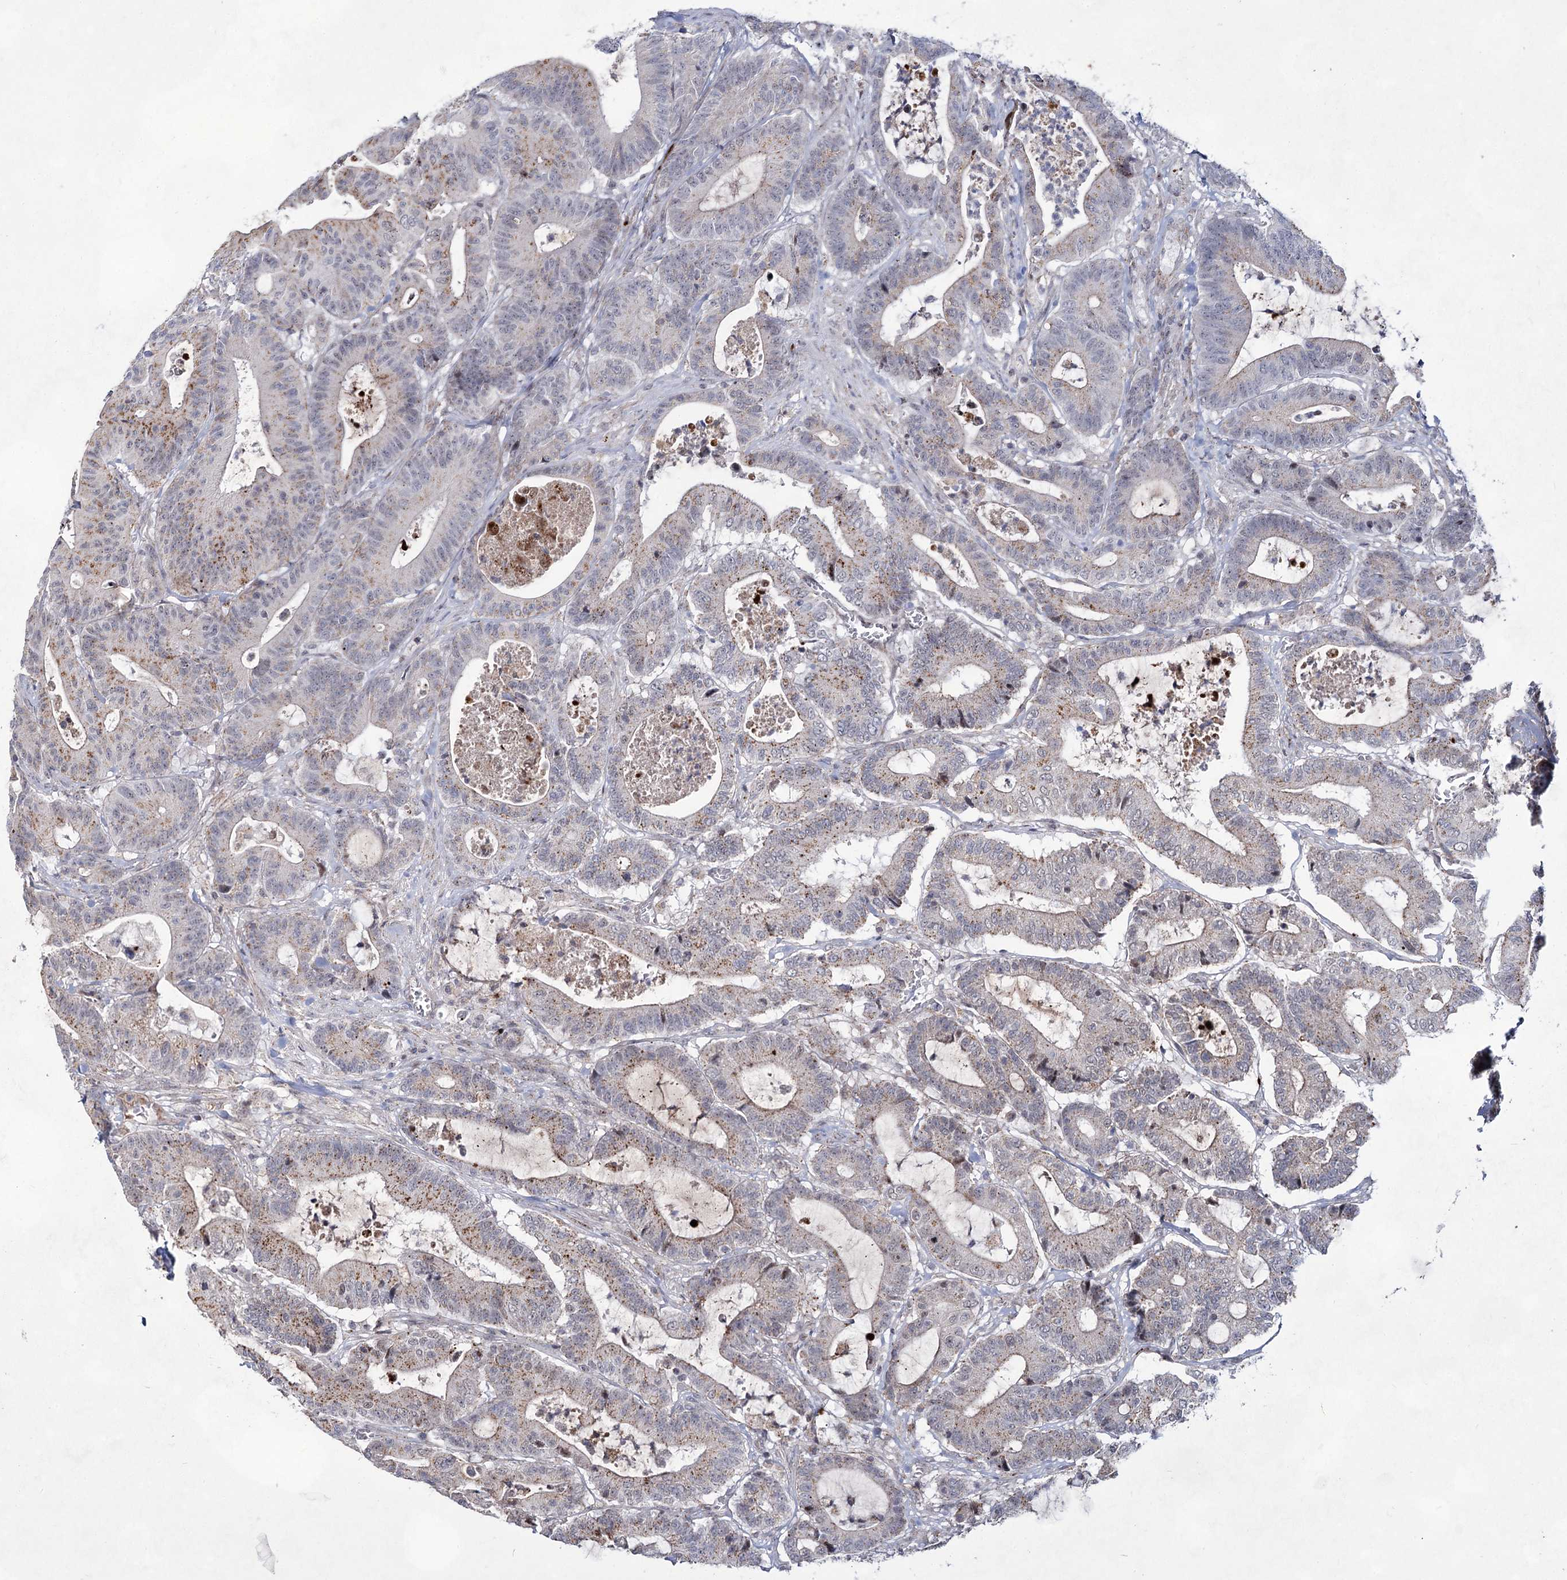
{"staining": {"intensity": "moderate", "quantity": "<25%", "location": "cytoplasmic/membranous"}, "tissue": "colorectal cancer", "cell_type": "Tumor cells", "image_type": "cancer", "snomed": [{"axis": "morphology", "description": "Adenocarcinoma, NOS"}, {"axis": "topography", "description": "Colon"}], "caption": "Tumor cells reveal moderate cytoplasmic/membranous expression in about <25% of cells in colorectal cancer. (brown staining indicates protein expression, while blue staining denotes nuclei).", "gene": "ATL2", "patient": {"sex": "female", "age": 84}}